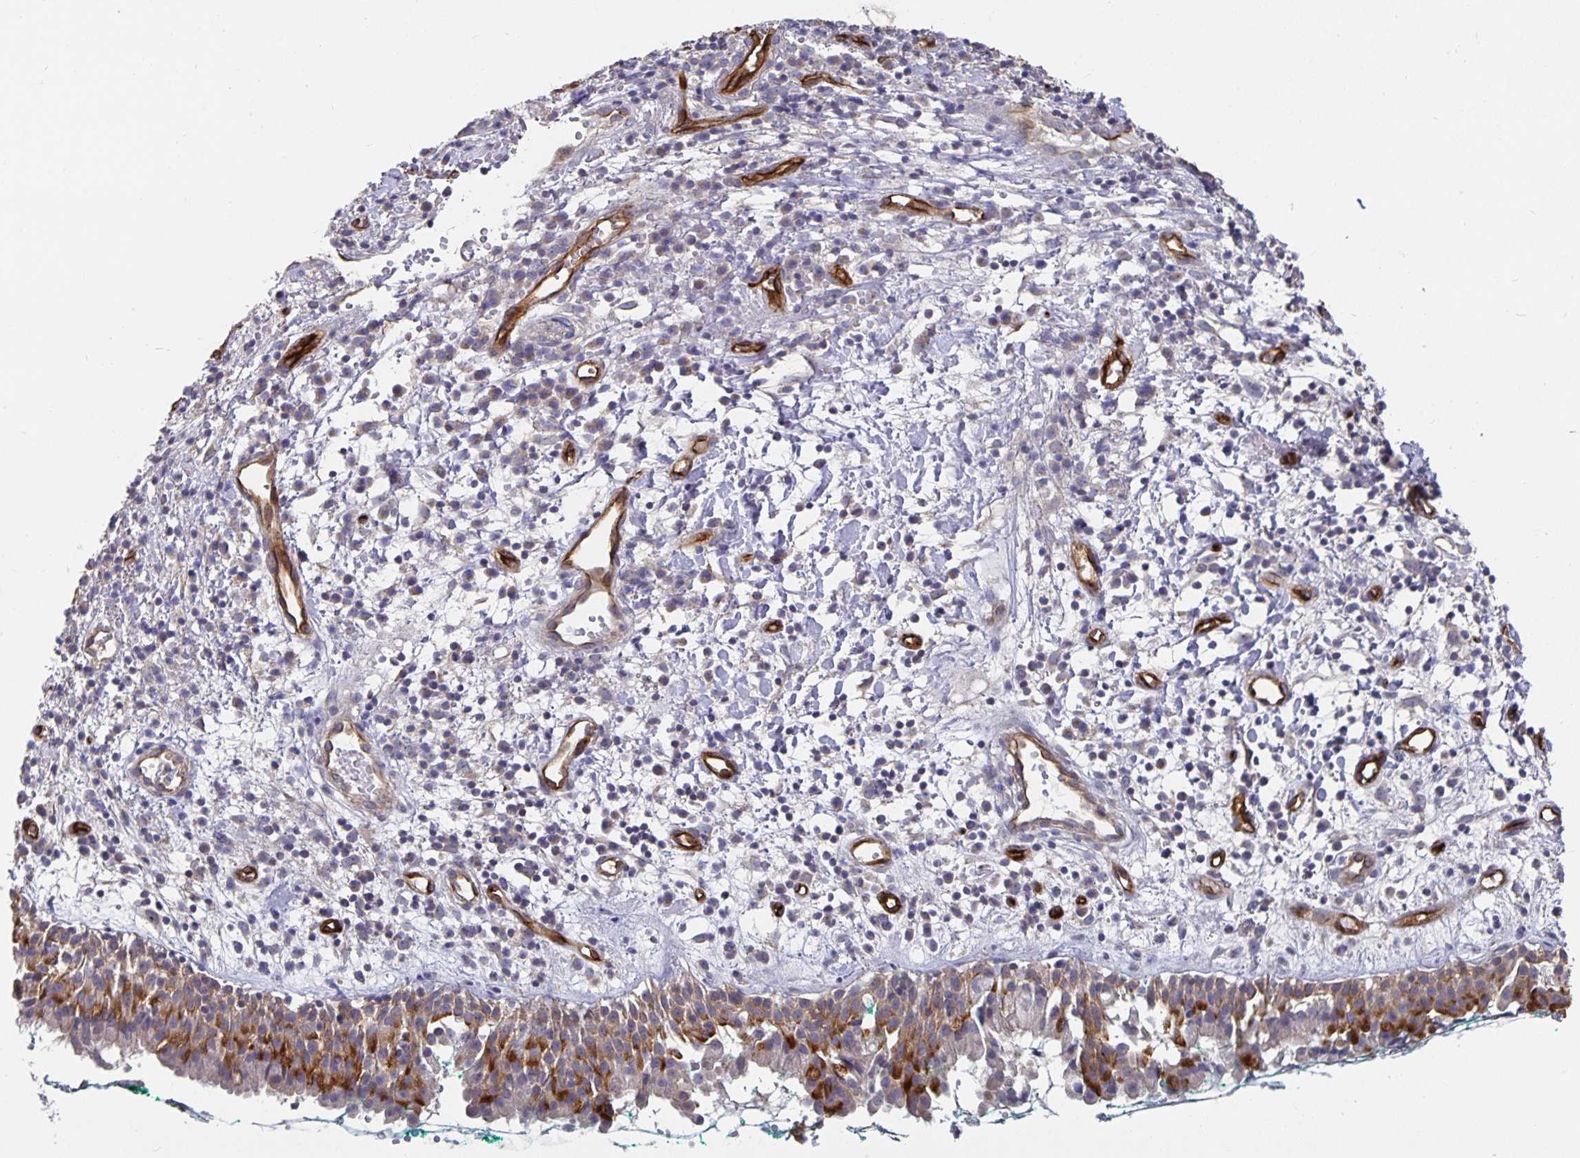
{"staining": {"intensity": "moderate", "quantity": "25%-75%", "location": "cytoplasmic/membranous"}, "tissue": "nasopharynx", "cell_type": "Respiratory epithelial cells", "image_type": "normal", "snomed": [{"axis": "morphology", "description": "Normal tissue, NOS"}, {"axis": "morphology", "description": "Basal cell carcinoma"}, {"axis": "topography", "description": "Cartilage tissue"}, {"axis": "topography", "description": "Nasopharynx"}, {"axis": "topography", "description": "Oral tissue"}], "caption": "This is a micrograph of immunohistochemistry (IHC) staining of unremarkable nasopharynx, which shows moderate positivity in the cytoplasmic/membranous of respiratory epithelial cells.", "gene": "PODXL", "patient": {"sex": "female", "age": 77}}